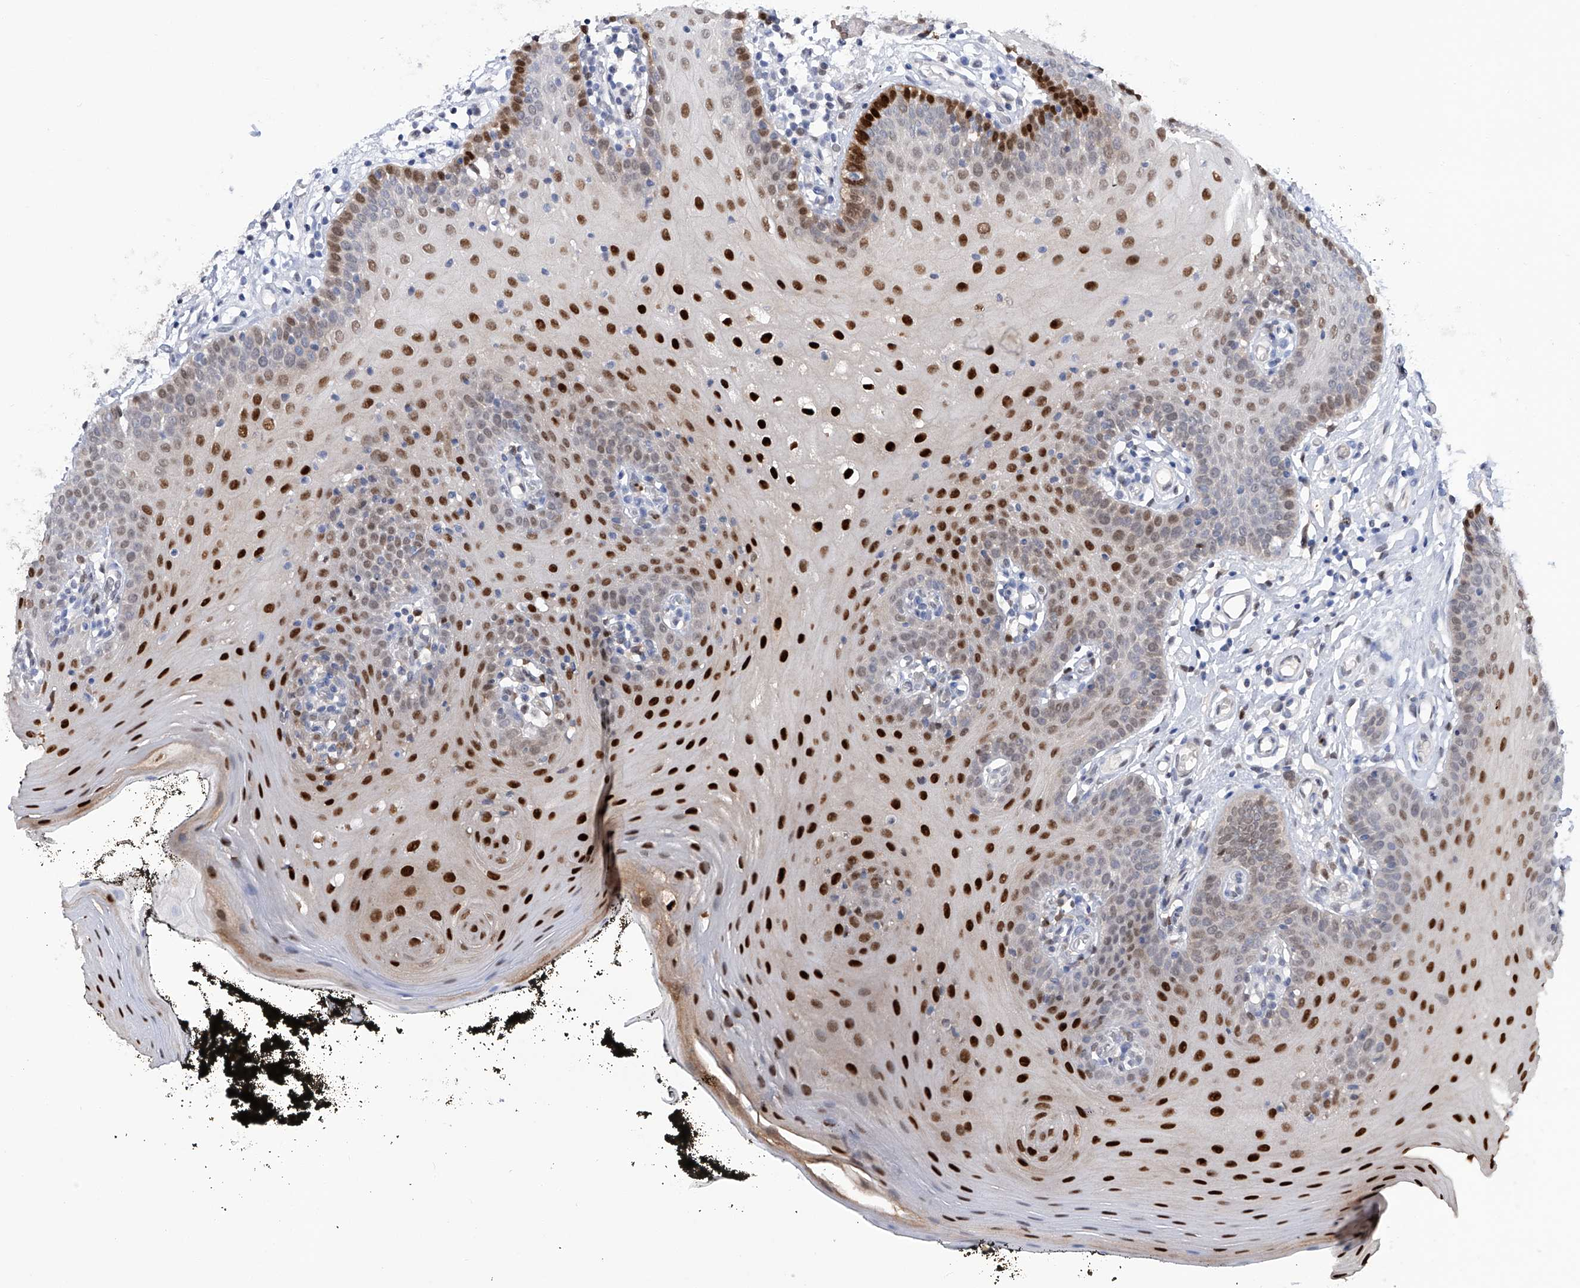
{"staining": {"intensity": "strong", "quantity": "25%-75%", "location": "nuclear"}, "tissue": "oral mucosa", "cell_type": "Squamous epithelial cells", "image_type": "normal", "snomed": [{"axis": "morphology", "description": "Normal tissue, NOS"}, {"axis": "topography", "description": "Oral tissue"}], "caption": "The photomicrograph shows immunohistochemical staining of unremarkable oral mucosa. There is strong nuclear positivity is identified in about 25%-75% of squamous epithelial cells.", "gene": "PHF20", "patient": {"sex": "male", "age": 74}}